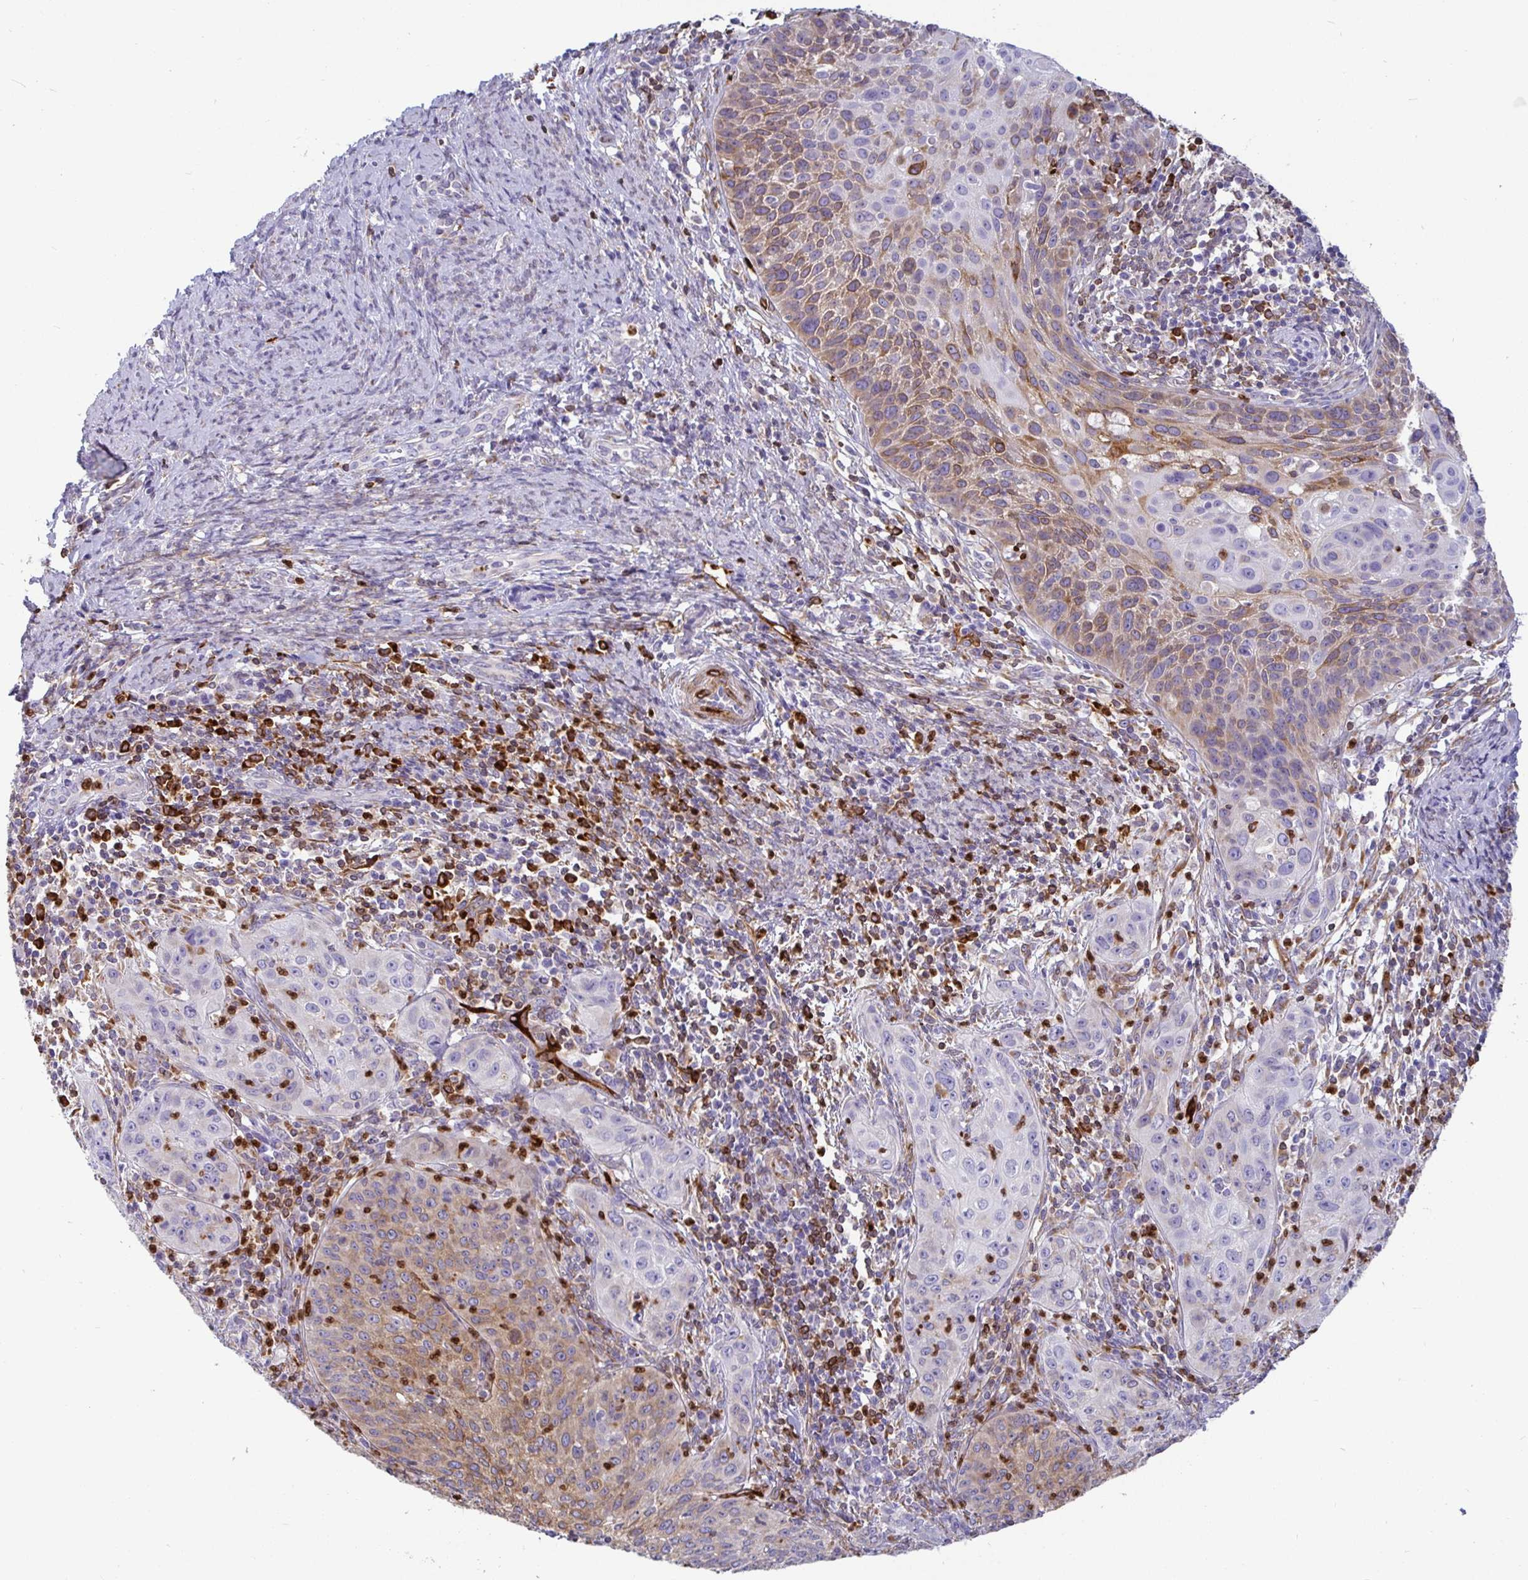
{"staining": {"intensity": "moderate", "quantity": "25%-75%", "location": "cytoplasmic/membranous"}, "tissue": "cervical cancer", "cell_type": "Tumor cells", "image_type": "cancer", "snomed": [{"axis": "morphology", "description": "Squamous cell carcinoma, NOS"}, {"axis": "topography", "description": "Cervix"}], "caption": "Squamous cell carcinoma (cervical) stained with a protein marker demonstrates moderate staining in tumor cells.", "gene": "TP53I11", "patient": {"sex": "female", "age": 30}}